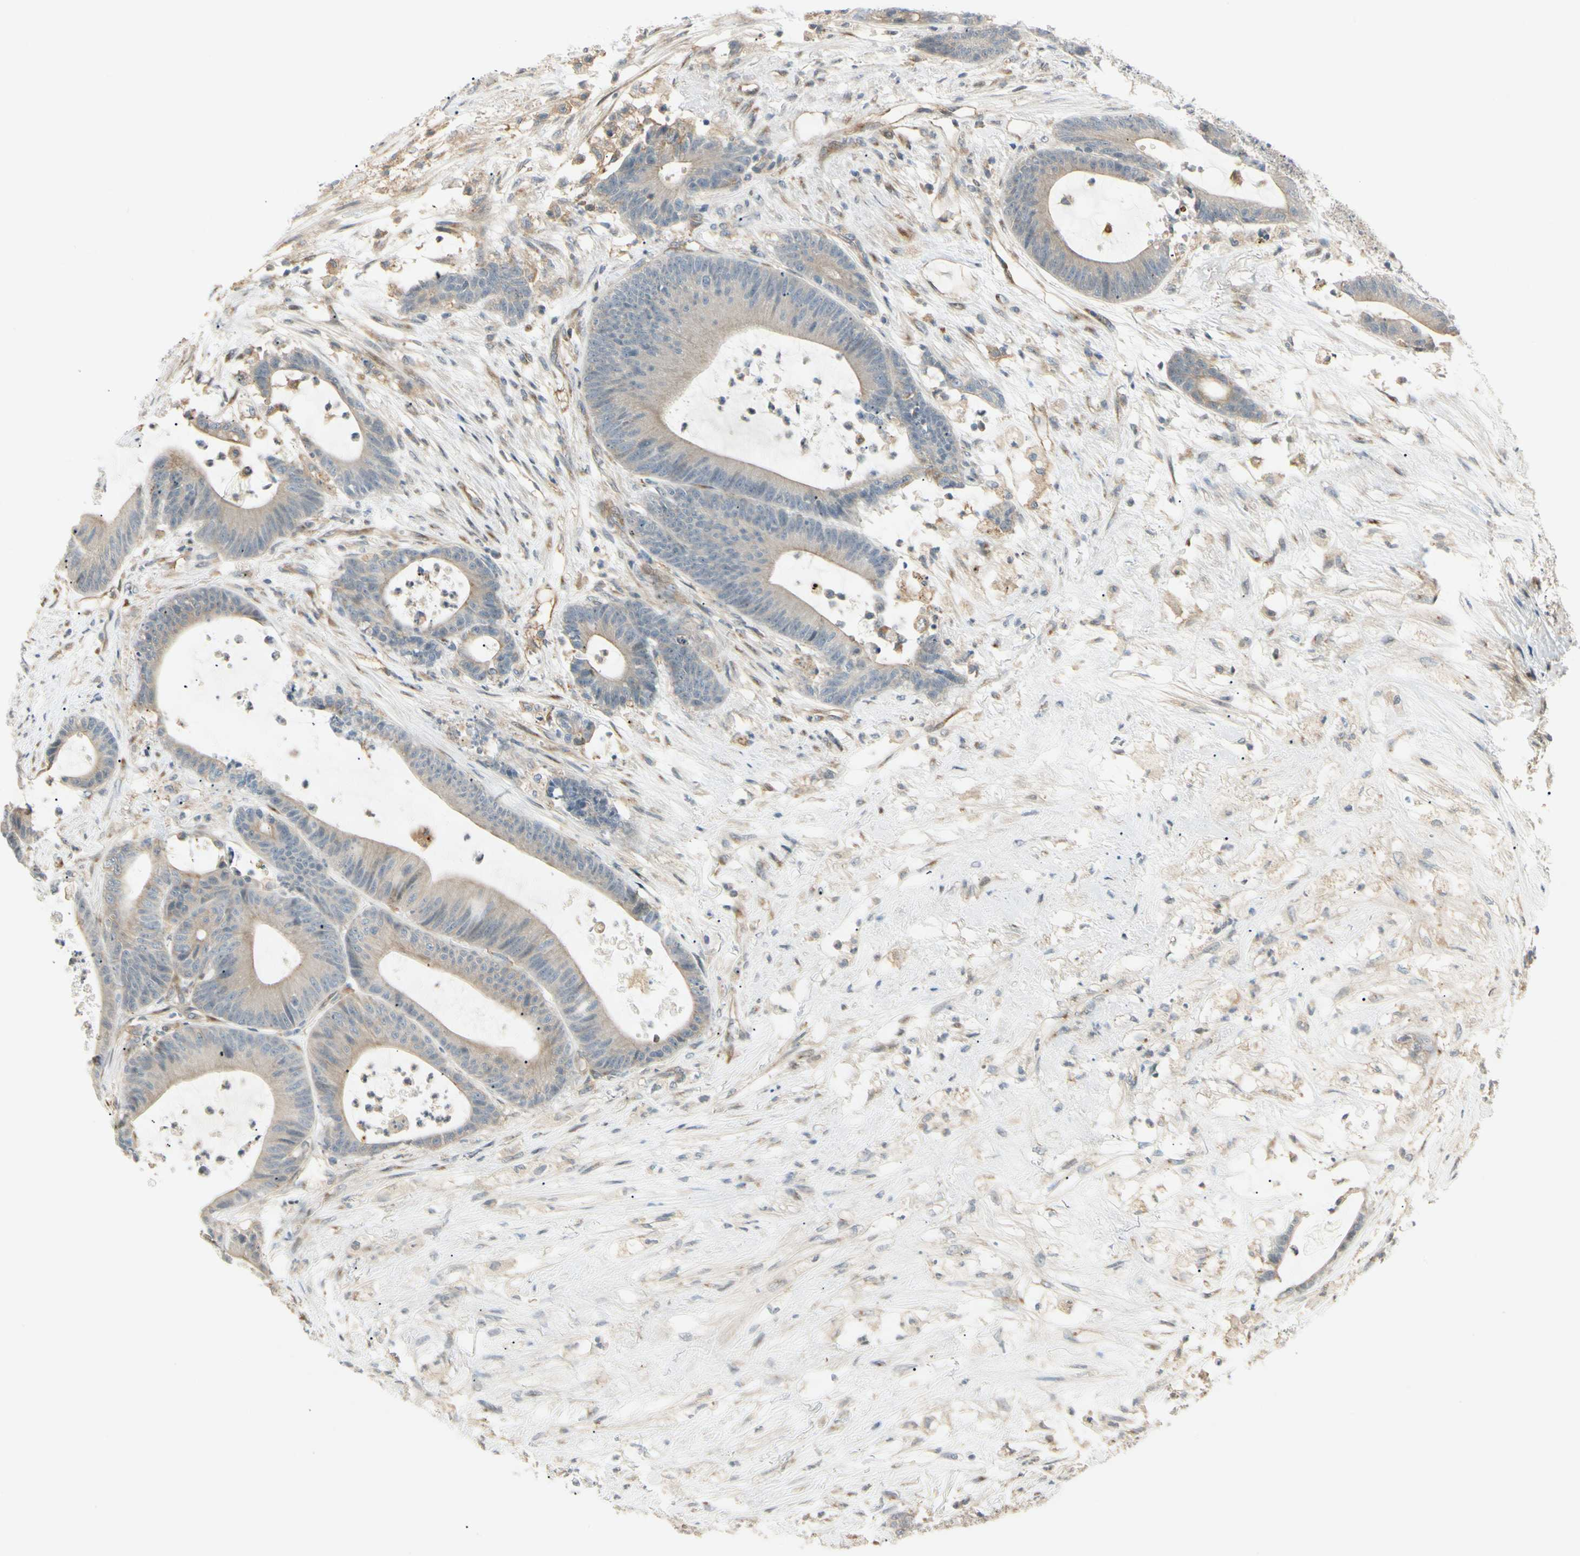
{"staining": {"intensity": "weak", "quantity": "25%-75%", "location": "cytoplasmic/membranous"}, "tissue": "colorectal cancer", "cell_type": "Tumor cells", "image_type": "cancer", "snomed": [{"axis": "morphology", "description": "Adenocarcinoma, NOS"}, {"axis": "topography", "description": "Colon"}], "caption": "The photomicrograph shows staining of colorectal adenocarcinoma, revealing weak cytoplasmic/membranous protein positivity (brown color) within tumor cells.", "gene": "FNDC3B", "patient": {"sex": "female", "age": 84}}